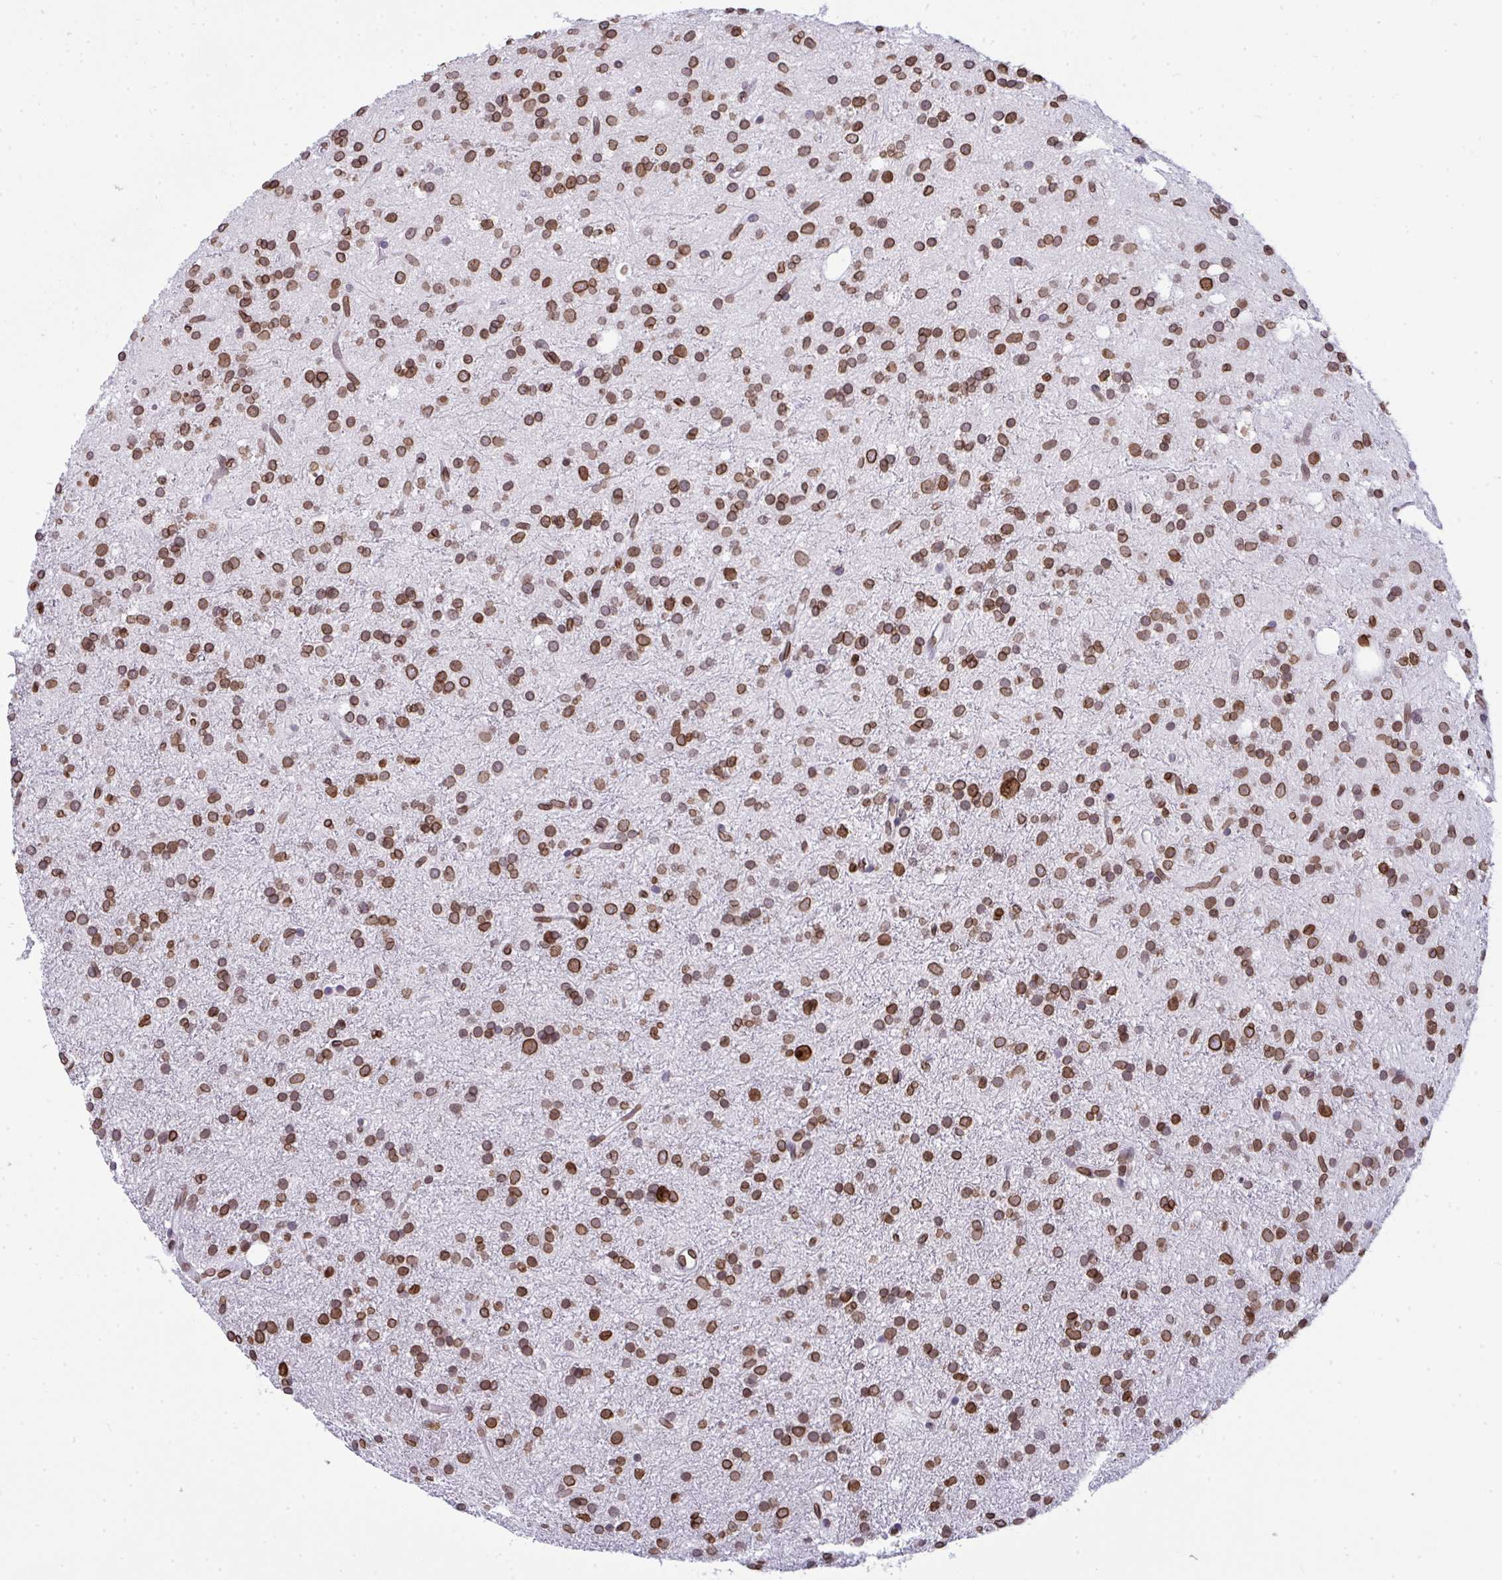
{"staining": {"intensity": "moderate", "quantity": ">75%", "location": "cytoplasmic/membranous,nuclear"}, "tissue": "glioma", "cell_type": "Tumor cells", "image_type": "cancer", "snomed": [{"axis": "morphology", "description": "Glioma, malignant, Low grade"}, {"axis": "topography", "description": "Brain"}], "caption": "The immunohistochemical stain highlights moderate cytoplasmic/membranous and nuclear staining in tumor cells of glioma tissue.", "gene": "LMNB2", "patient": {"sex": "female", "age": 33}}